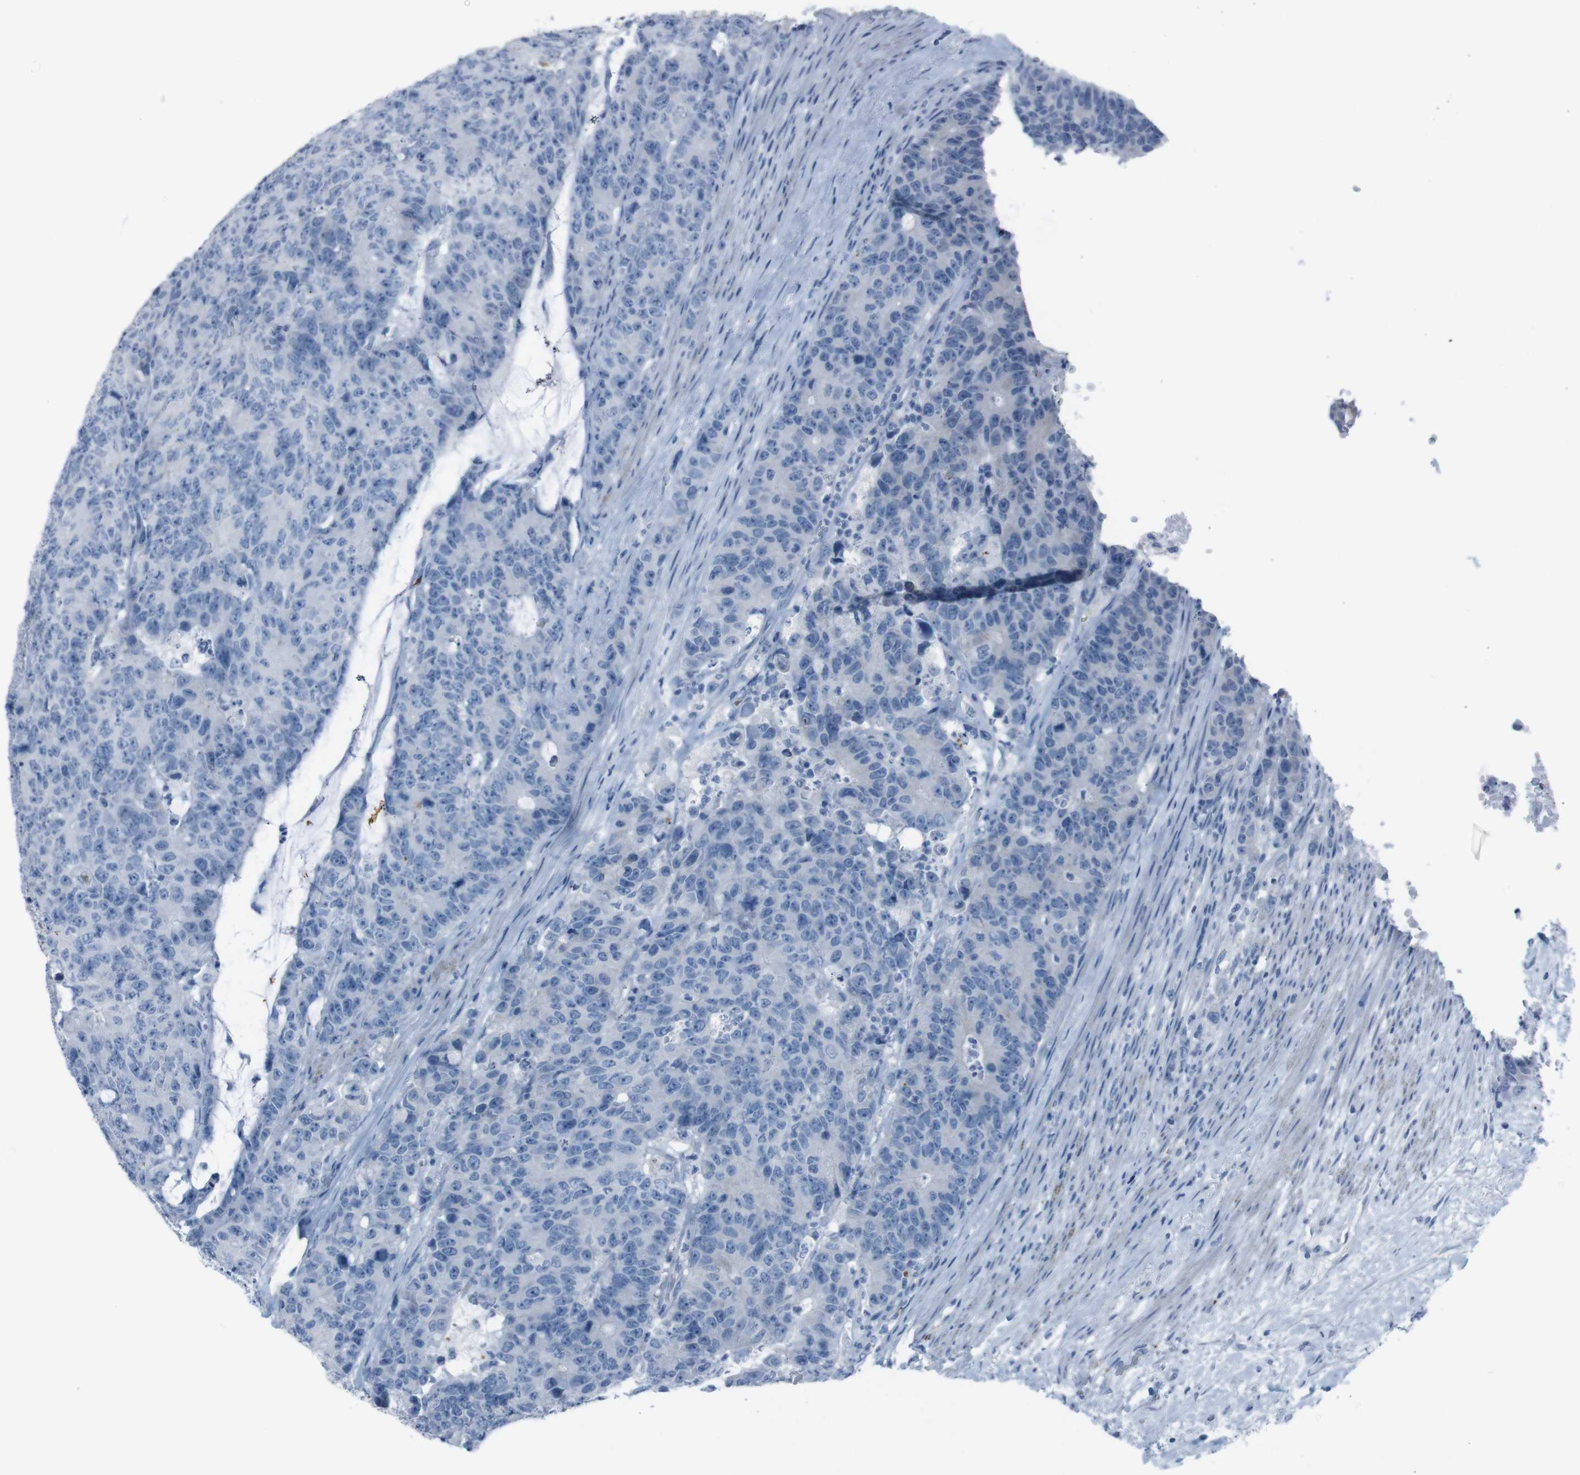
{"staining": {"intensity": "negative", "quantity": "none", "location": "none"}, "tissue": "colorectal cancer", "cell_type": "Tumor cells", "image_type": "cancer", "snomed": [{"axis": "morphology", "description": "Adenocarcinoma, NOS"}, {"axis": "topography", "description": "Colon"}], "caption": "Histopathology image shows no significant protein staining in tumor cells of colorectal cancer (adenocarcinoma).", "gene": "ST6GAL1", "patient": {"sex": "female", "age": 86}}